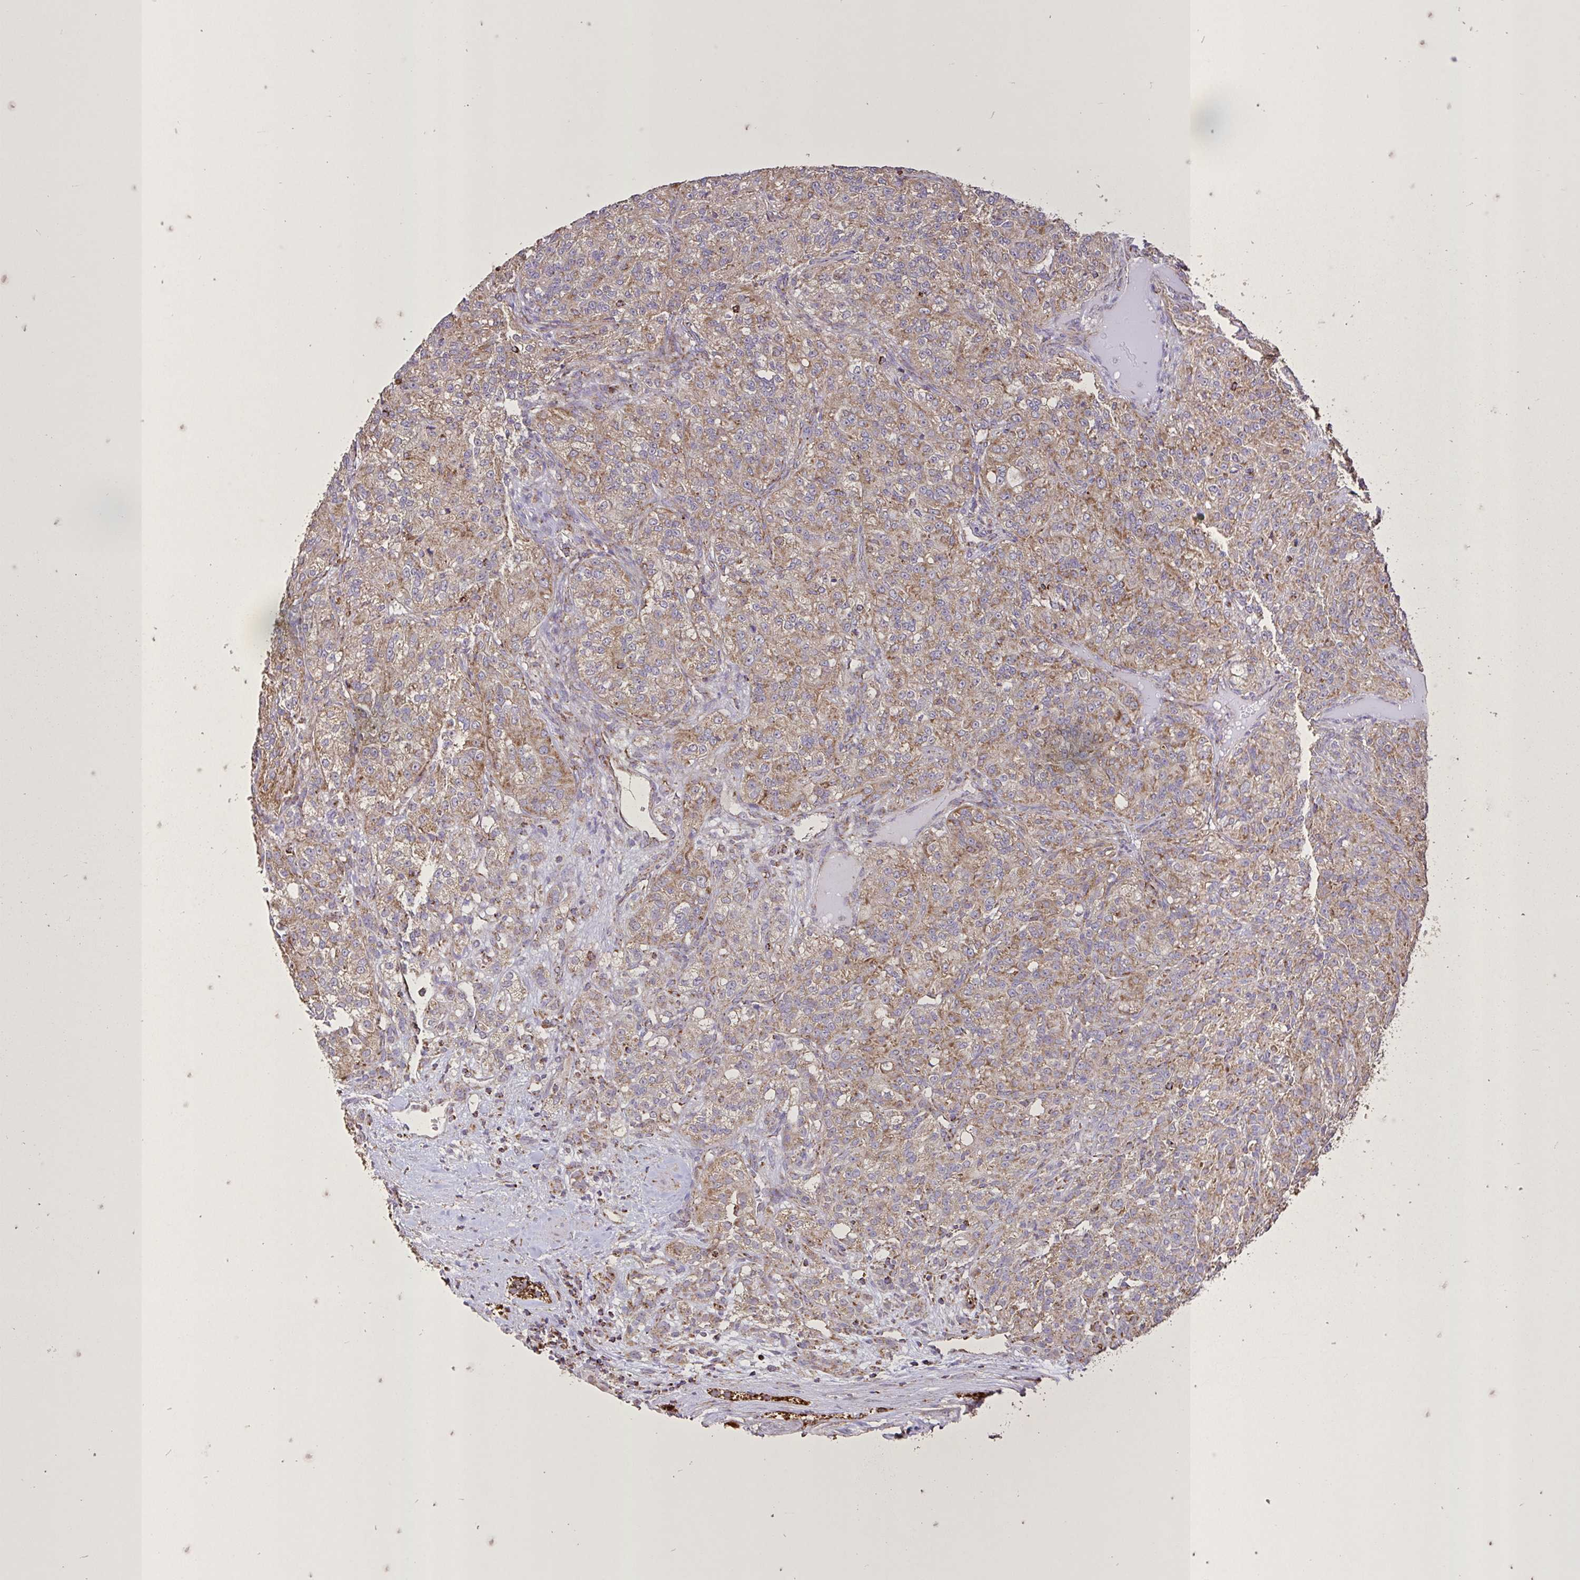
{"staining": {"intensity": "moderate", "quantity": "25%-75%", "location": "cytoplasmic/membranous"}, "tissue": "renal cancer", "cell_type": "Tumor cells", "image_type": "cancer", "snomed": [{"axis": "morphology", "description": "Adenocarcinoma, NOS"}, {"axis": "topography", "description": "Kidney"}], "caption": "Brown immunohistochemical staining in human renal cancer (adenocarcinoma) reveals moderate cytoplasmic/membranous positivity in approximately 25%-75% of tumor cells. Nuclei are stained in blue.", "gene": "AGK", "patient": {"sex": "female", "age": 63}}